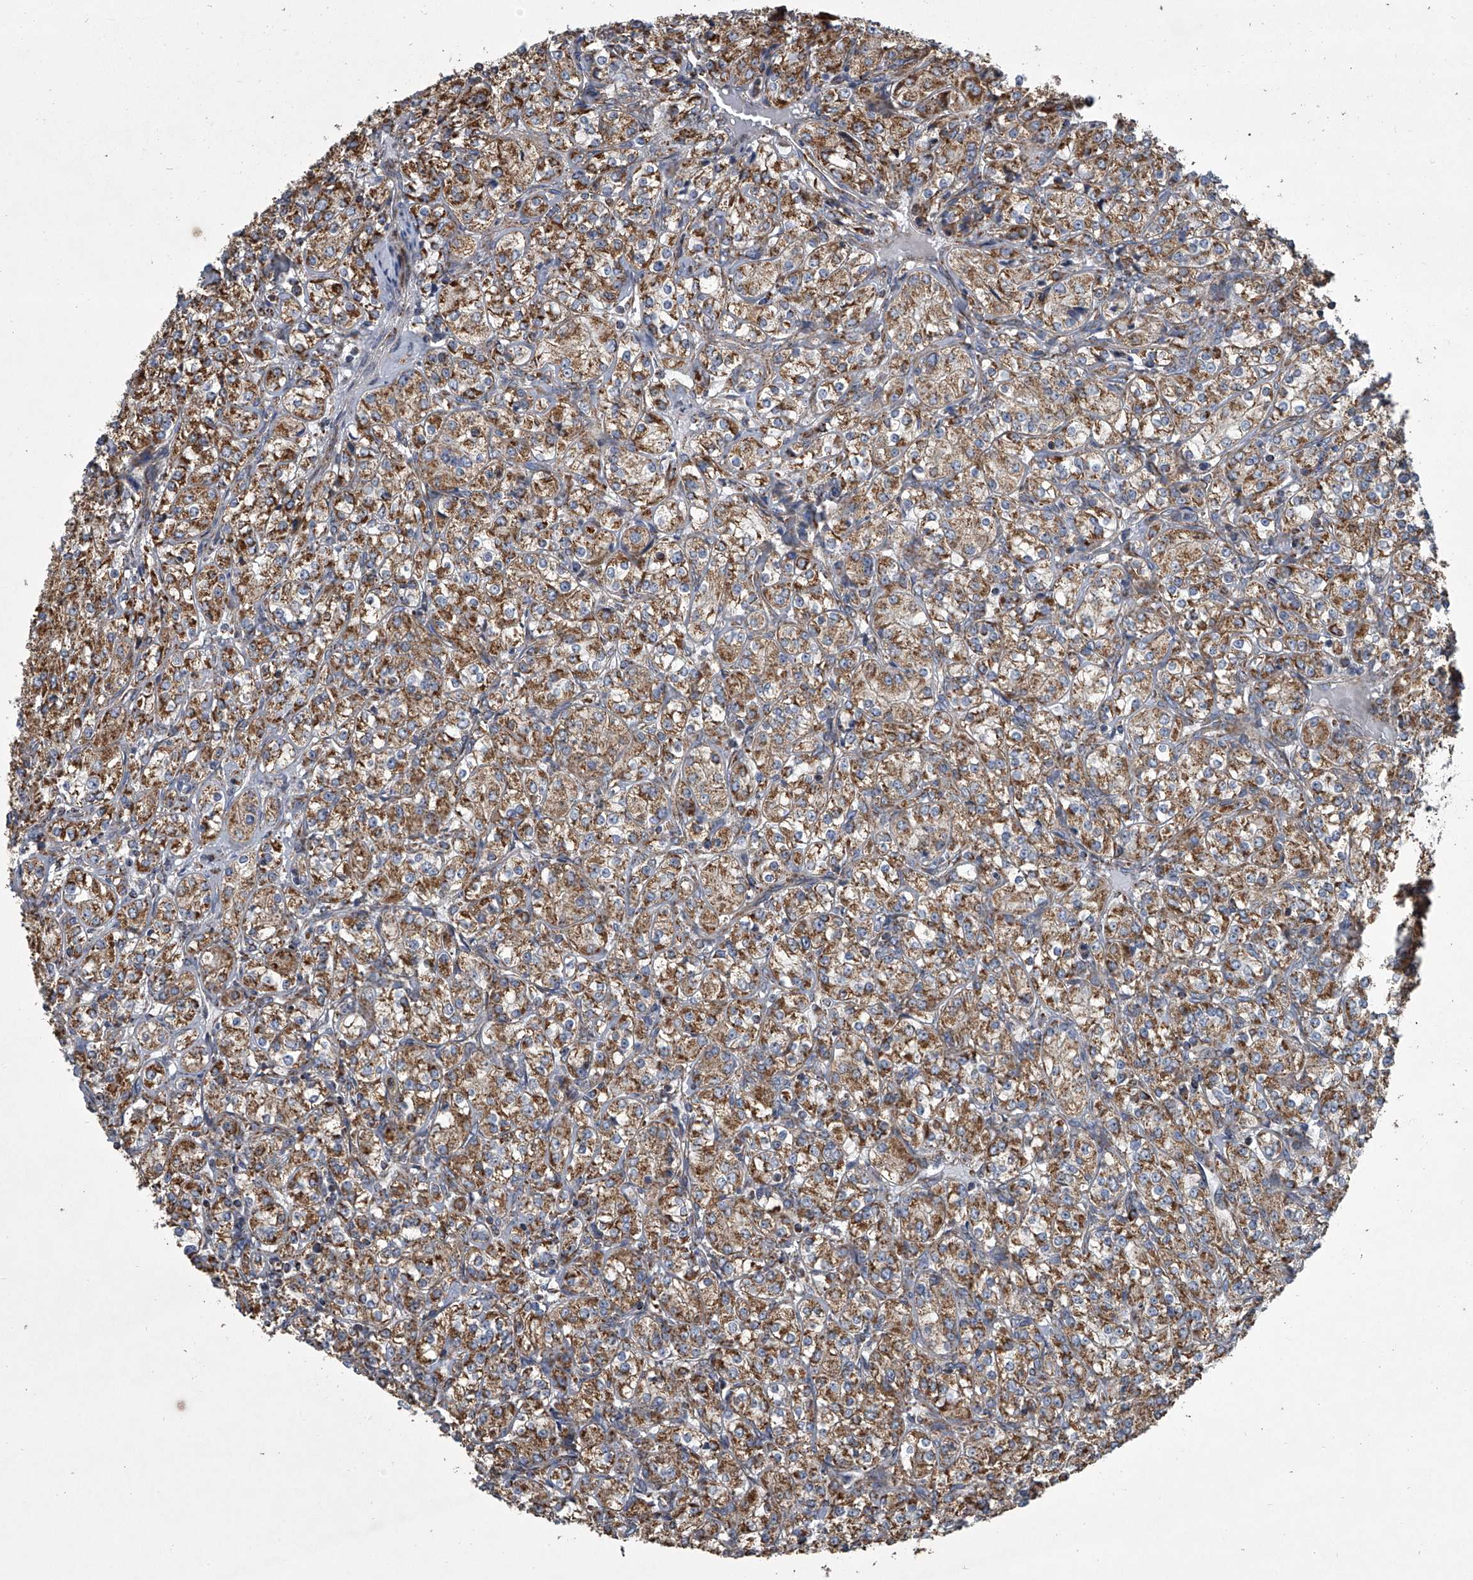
{"staining": {"intensity": "moderate", "quantity": ">75%", "location": "cytoplasmic/membranous"}, "tissue": "renal cancer", "cell_type": "Tumor cells", "image_type": "cancer", "snomed": [{"axis": "morphology", "description": "Adenocarcinoma, NOS"}, {"axis": "topography", "description": "Kidney"}], "caption": "Immunohistochemistry (DAB (3,3'-diaminobenzidine)) staining of renal cancer exhibits moderate cytoplasmic/membranous protein staining in about >75% of tumor cells.", "gene": "ZC3H15", "patient": {"sex": "male", "age": 77}}